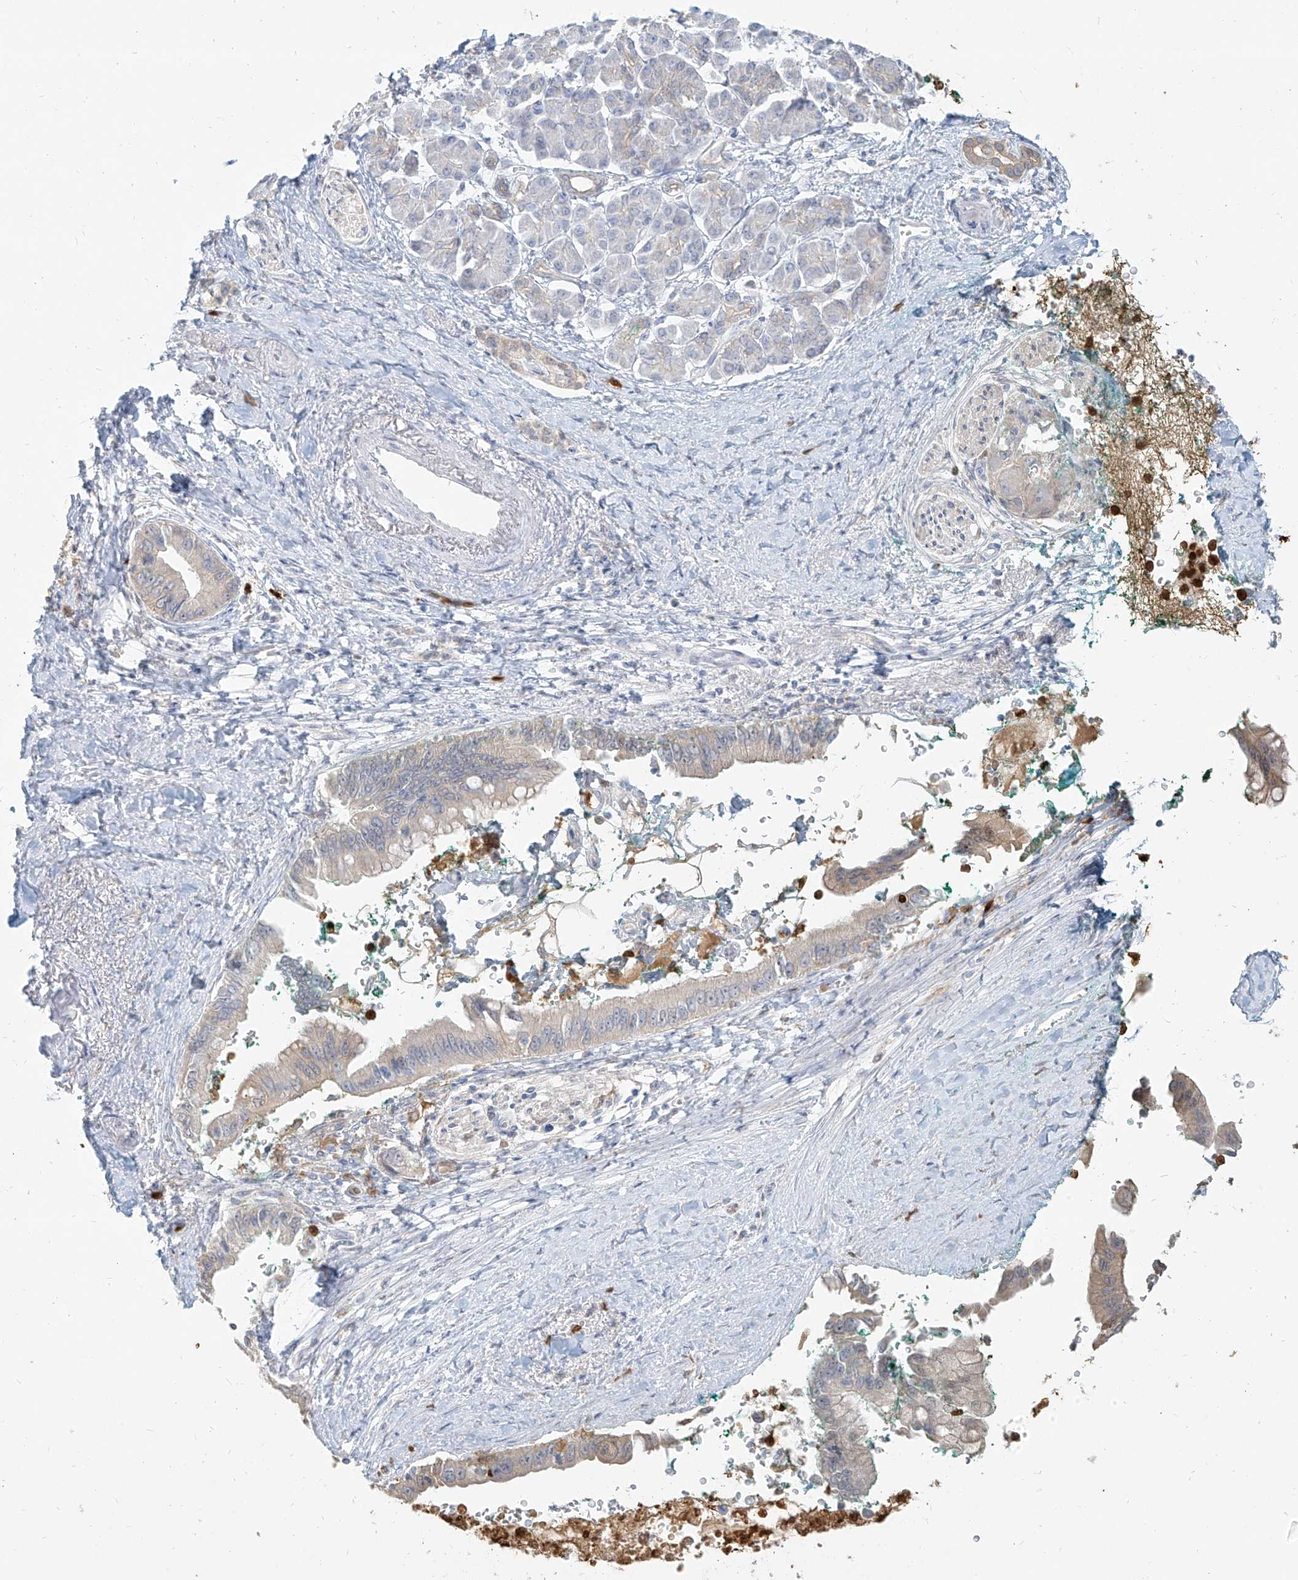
{"staining": {"intensity": "negative", "quantity": "none", "location": "none"}, "tissue": "pancreatic cancer", "cell_type": "Tumor cells", "image_type": "cancer", "snomed": [{"axis": "morphology", "description": "Adenocarcinoma, NOS"}, {"axis": "topography", "description": "Pancreas"}], "caption": "There is no significant positivity in tumor cells of pancreatic adenocarcinoma.", "gene": "PGD", "patient": {"sex": "male", "age": 78}}